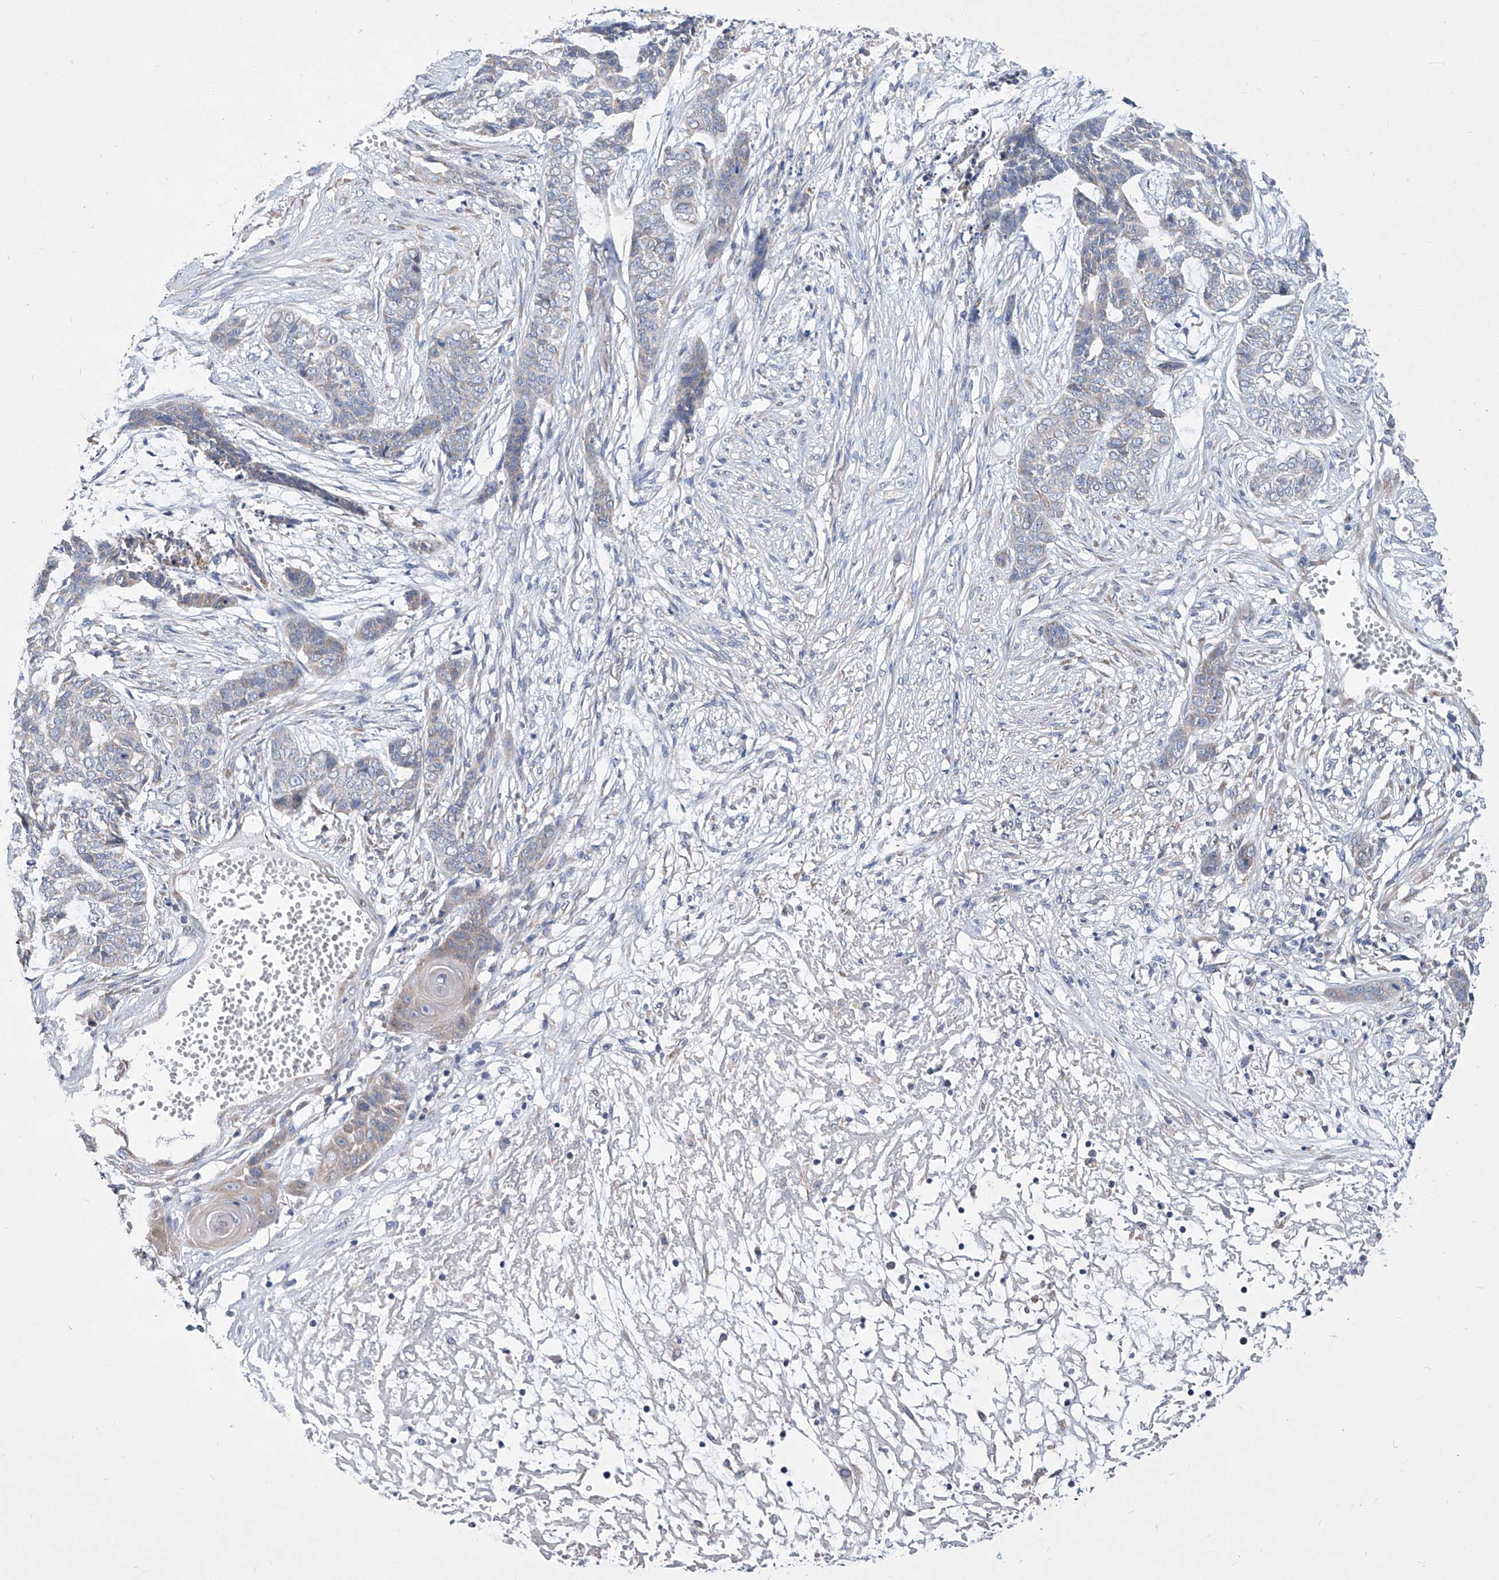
{"staining": {"intensity": "negative", "quantity": "none", "location": "none"}, "tissue": "skin cancer", "cell_type": "Tumor cells", "image_type": "cancer", "snomed": [{"axis": "morphology", "description": "Basal cell carcinoma"}, {"axis": "topography", "description": "Skin"}], "caption": "This is an IHC image of human basal cell carcinoma (skin). There is no staining in tumor cells.", "gene": "UFL1", "patient": {"sex": "female", "age": 64}}